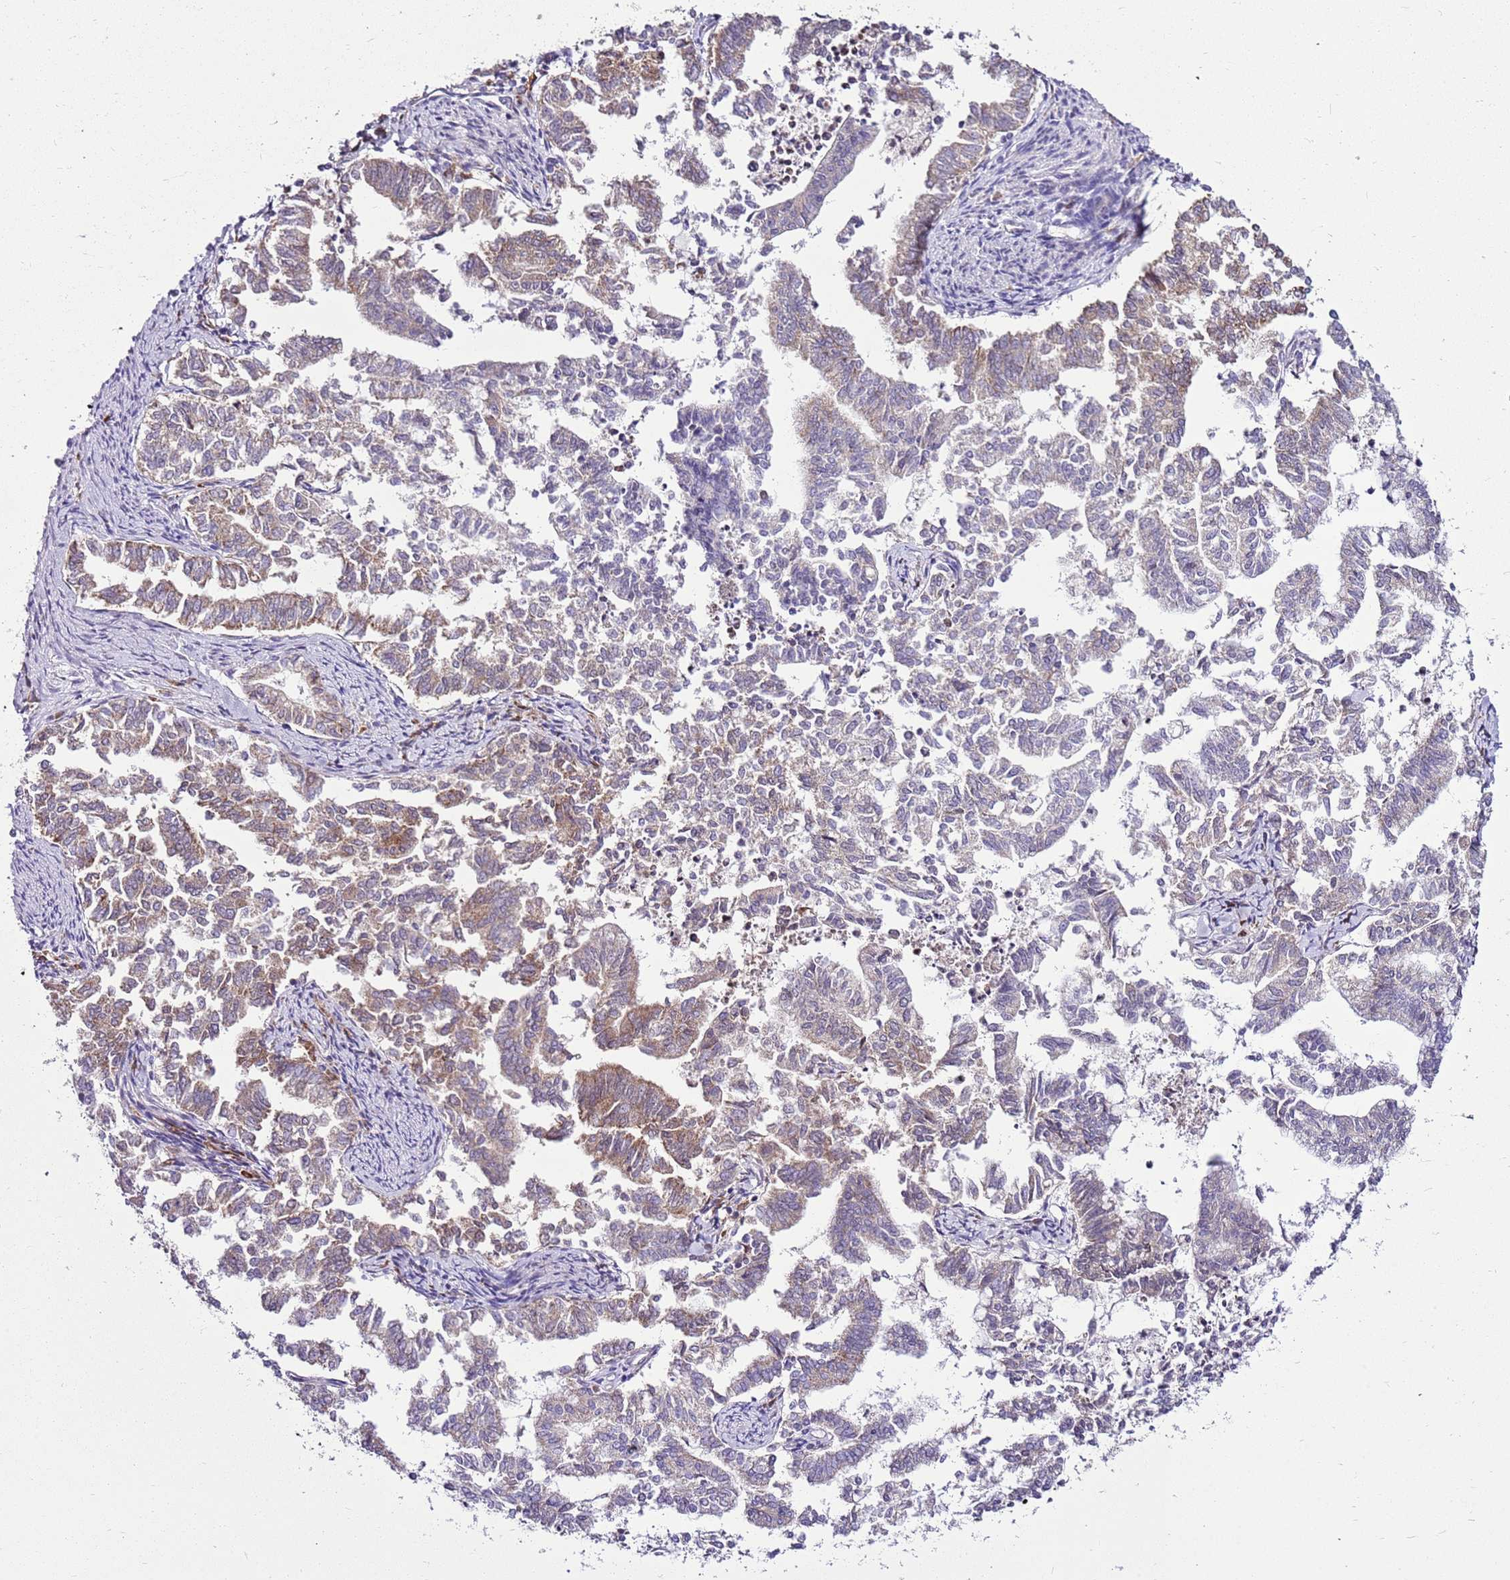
{"staining": {"intensity": "weak", "quantity": "25%-75%", "location": "cytoplasmic/membranous"}, "tissue": "endometrial cancer", "cell_type": "Tumor cells", "image_type": "cancer", "snomed": [{"axis": "morphology", "description": "Adenocarcinoma, NOS"}, {"axis": "topography", "description": "Endometrium"}], "caption": "DAB (3,3'-diaminobenzidine) immunohistochemical staining of human endometrial cancer displays weak cytoplasmic/membranous protein staining in about 25%-75% of tumor cells. Immunohistochemistry (ihc) stains the protein in brown and the nuclei are stained blue.", "gene": "MRPL36", "patient": {"sex": "female", "age": 79}}